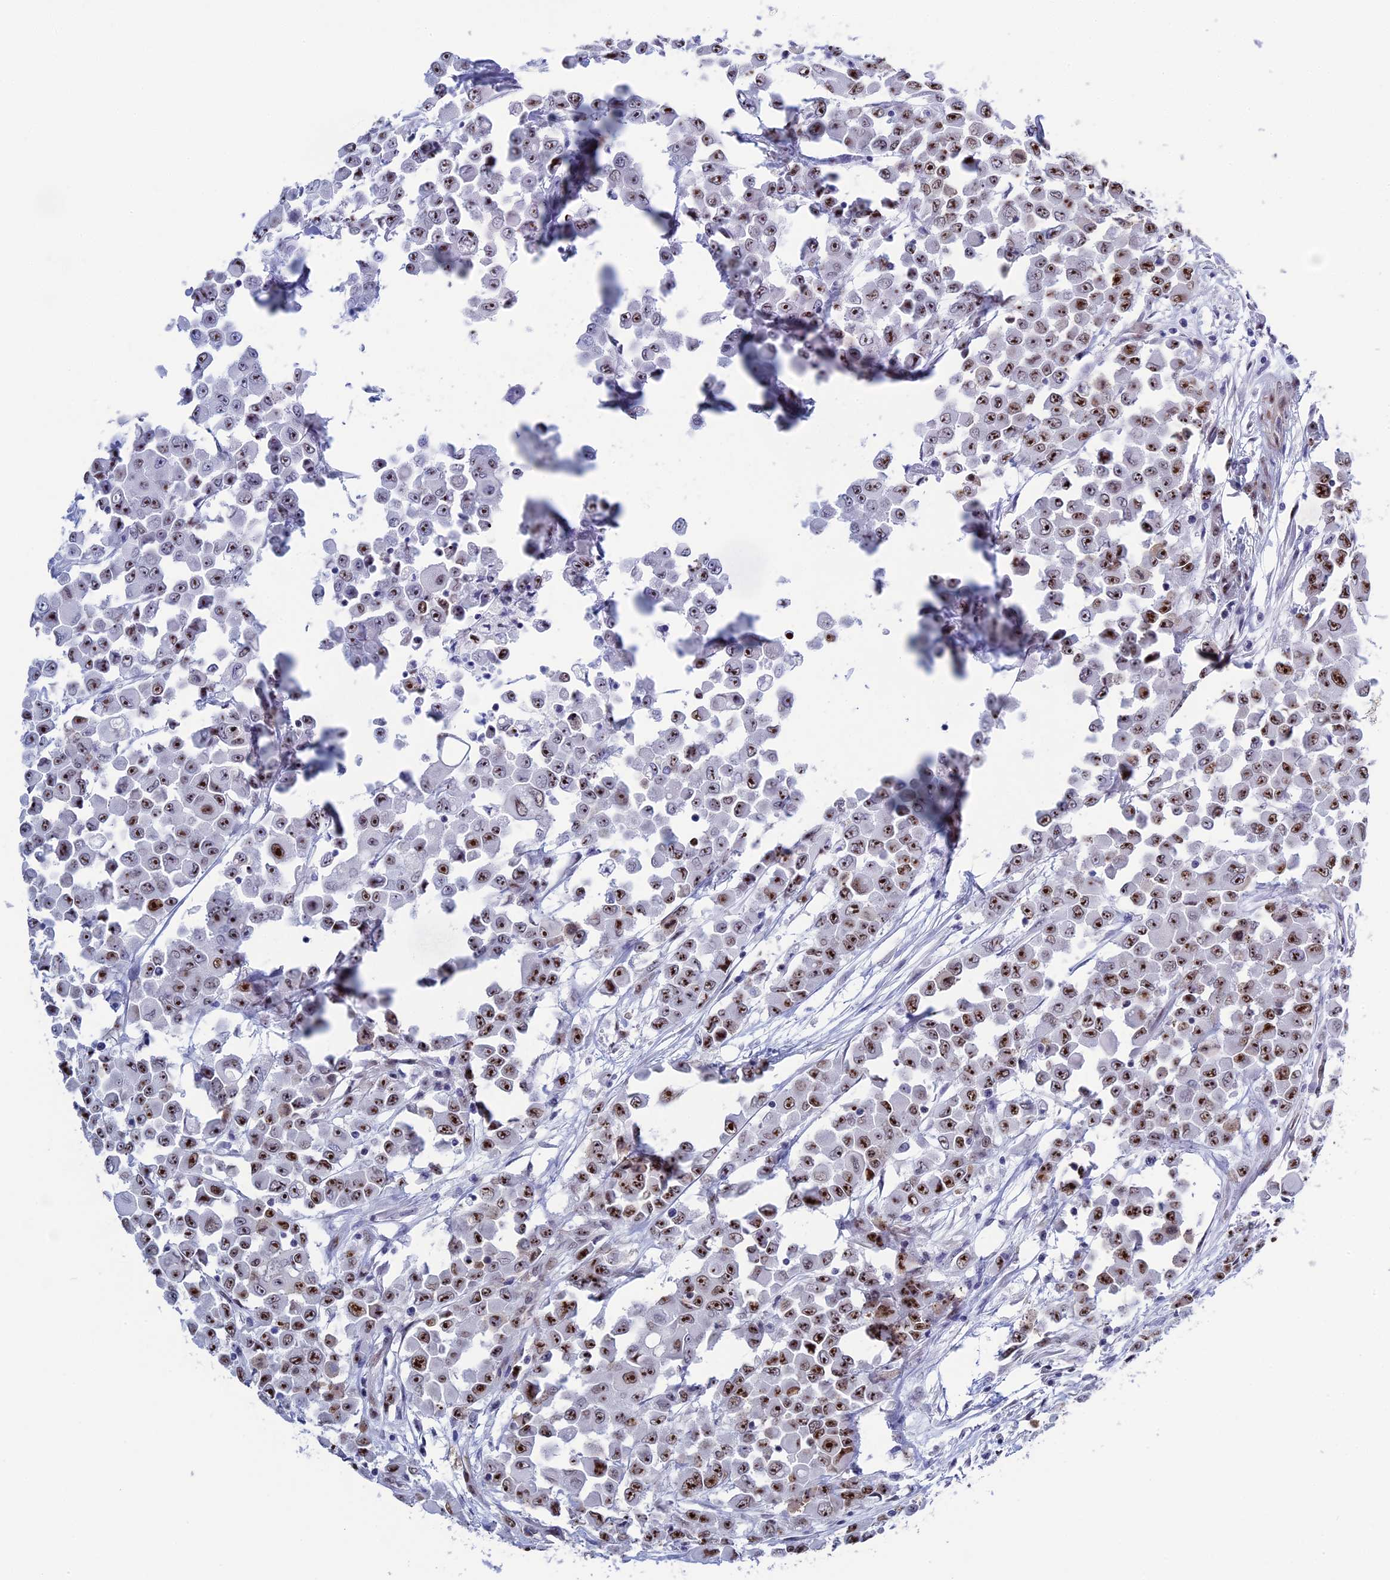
{"staining": {"intensity": "strong", "quantity": ">75%", "location": "nuclear"}, "tissue": "colorectal cancer", "cell_type": "Tumor cells", "image_type": "cancer", "snomed": [{"axis": "morphology", "description": "Adenocarcinoma, NOS"}, {"axis": "topography", "description": "Colon"}], "caption": "Immunohistochemistry (IHC) (DAB) staining of human colorectal cancer (adenocarcinoma) shows strong nuclear protein positivity in approximately >75% of tumor cells.", "gene": "CCDC86", "patient": {"sex": "male", "age": 51}}